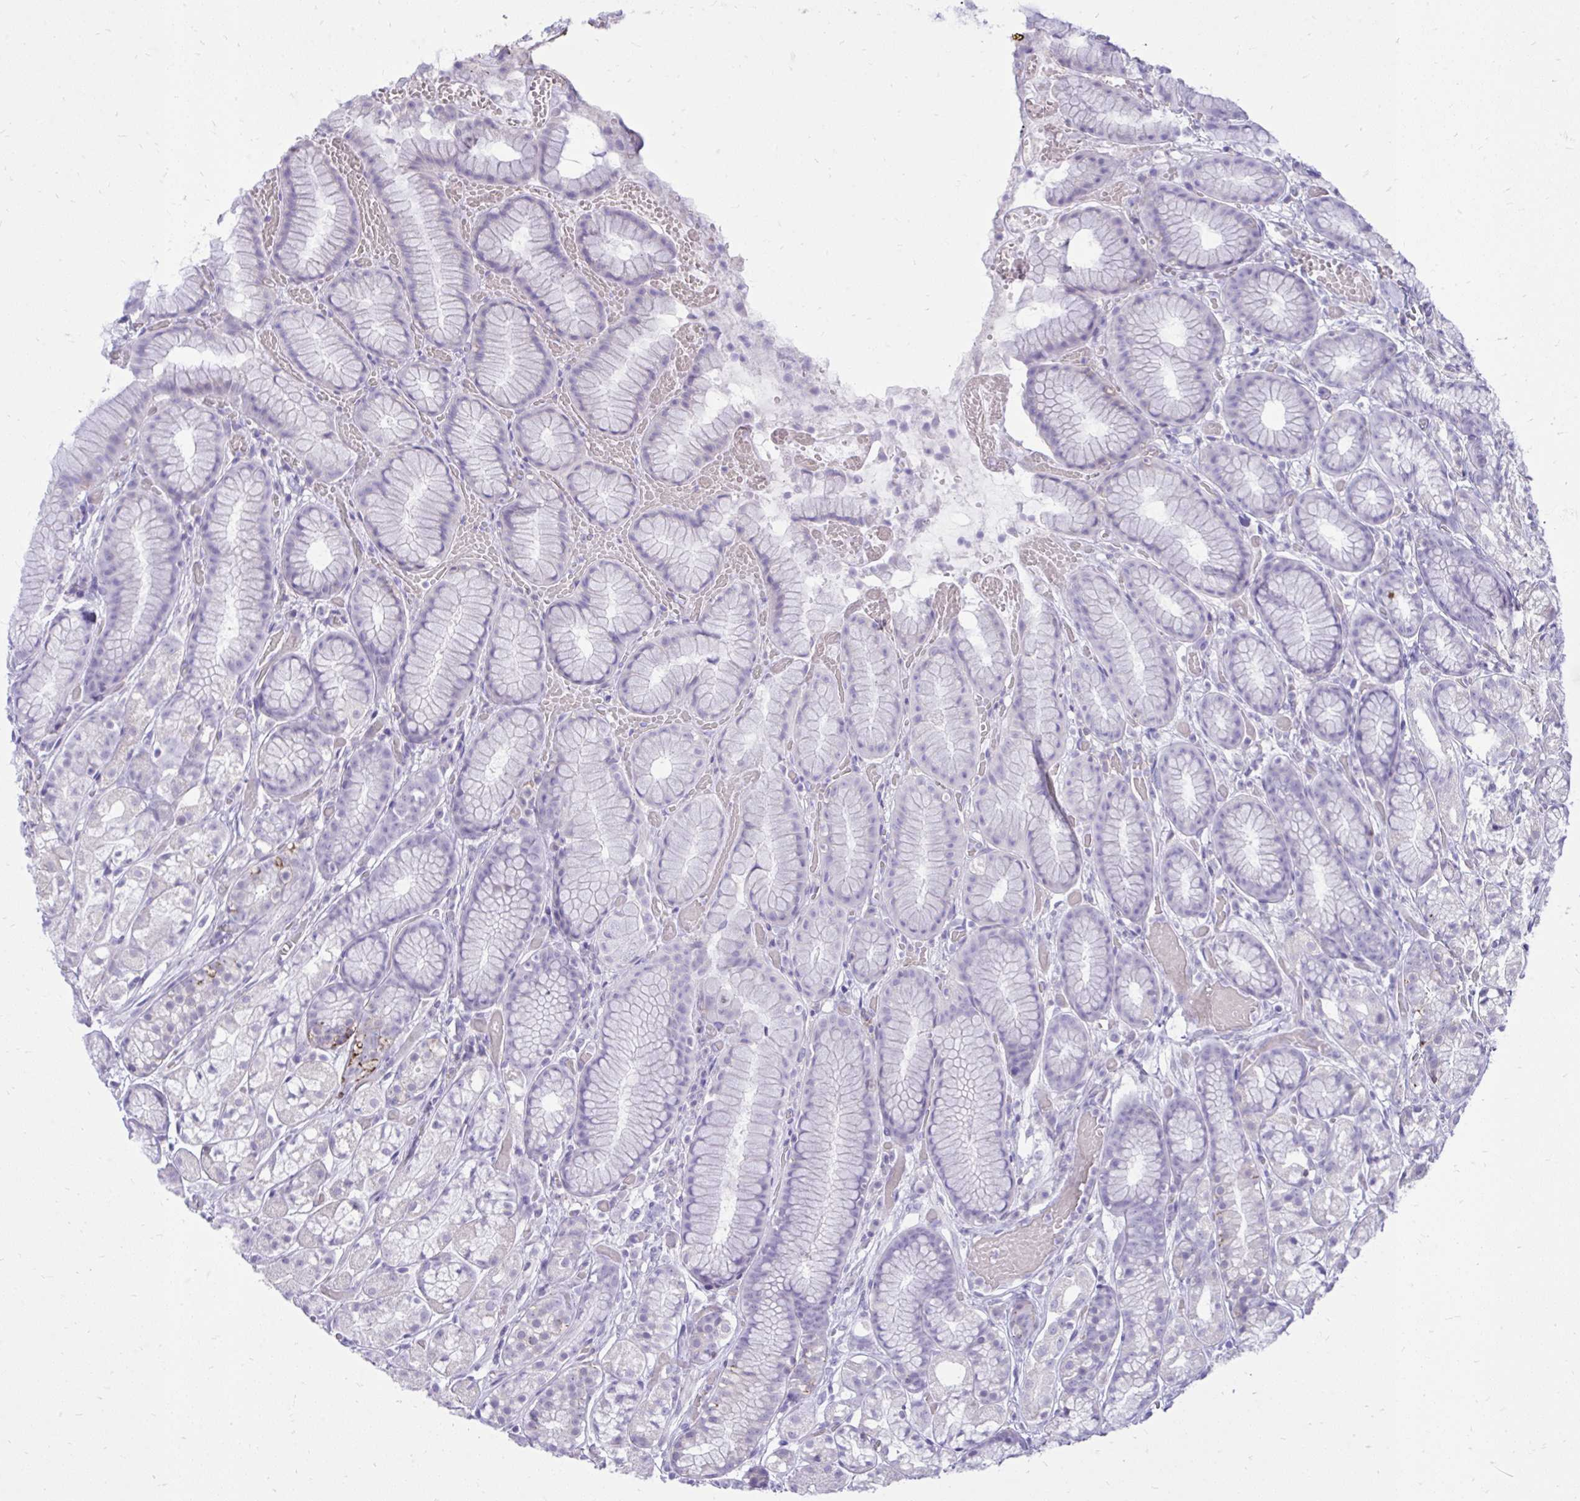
{"staining": {"intensity": "negative", "quantity": "none", "location": "none"}, "tissue": "stomach", "cell_type": "Glandular cells", "image_type": "normal", "snomed": [{"axis": "morphology", "description": "Normal tissue, NOS"}, {"axis": "topography", "description": "Smooth muscle"}, {"axis": "topography", "description": "Stomach"}], "caption": "Protein analysis of normal stomach reveals no significant positivity in glandular cells.", "gene": "GPRIN3", "patient": {"sex": "male", "age": 70}}